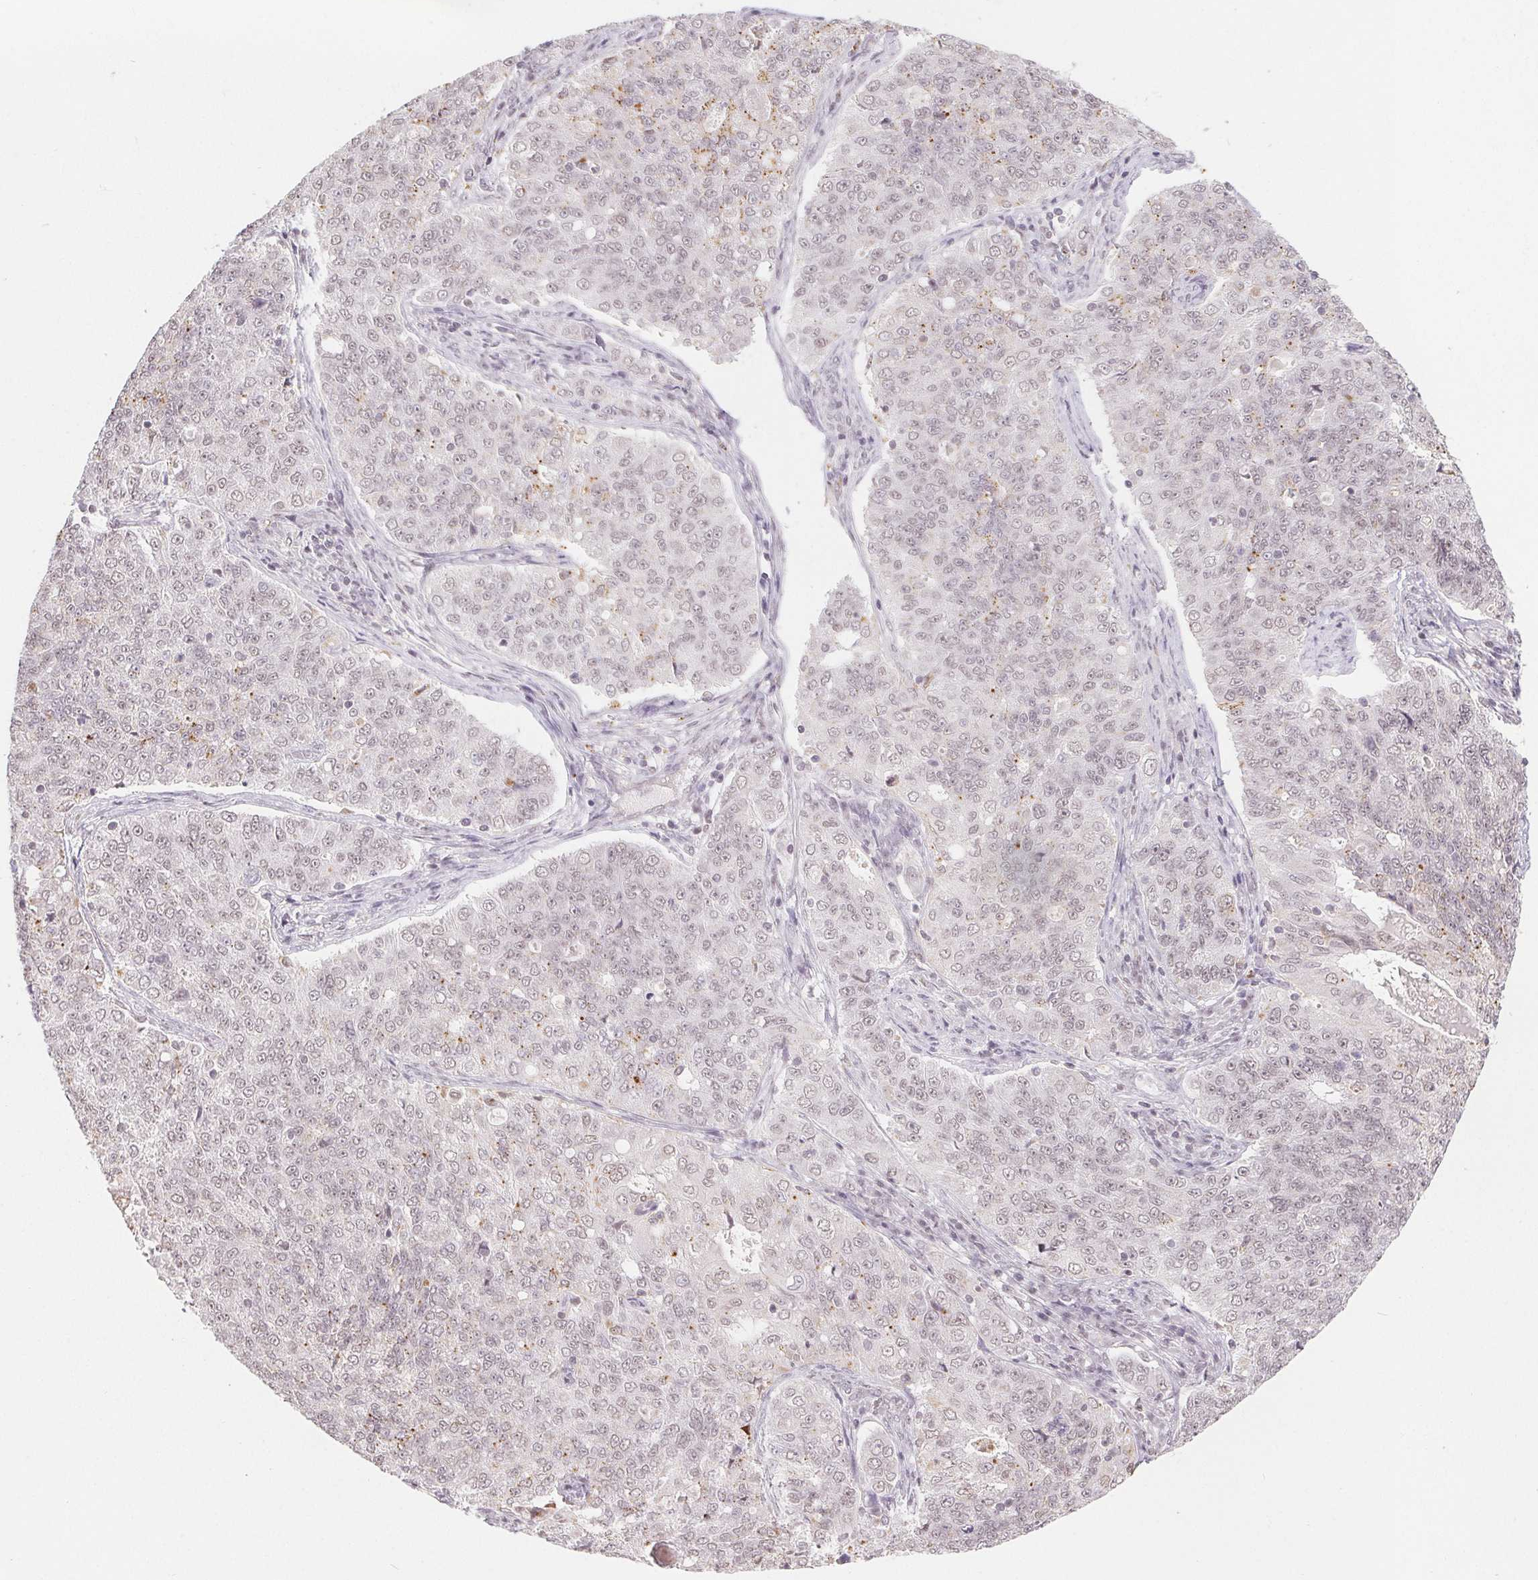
{"staining": {"intensity": "weak", "quantity": "25%-75%", "location": "nuclear"}, "tissue": "endometrial cancer", "cell_type": "Tumor cells", "image_type": "cancer", "snomed": [{"axis": "morphology", "description": "Adenocarcinoma, NOS"}, {"axis": "topography", "description": "Endometrium"}], "caption": "Adenocarcinoma (endometrial) tissue exhibits weak nuclear expression in about 25%-75% of tumor cells", "gene": "NXF3", "patient": {"sex": "female", "age": 43}}